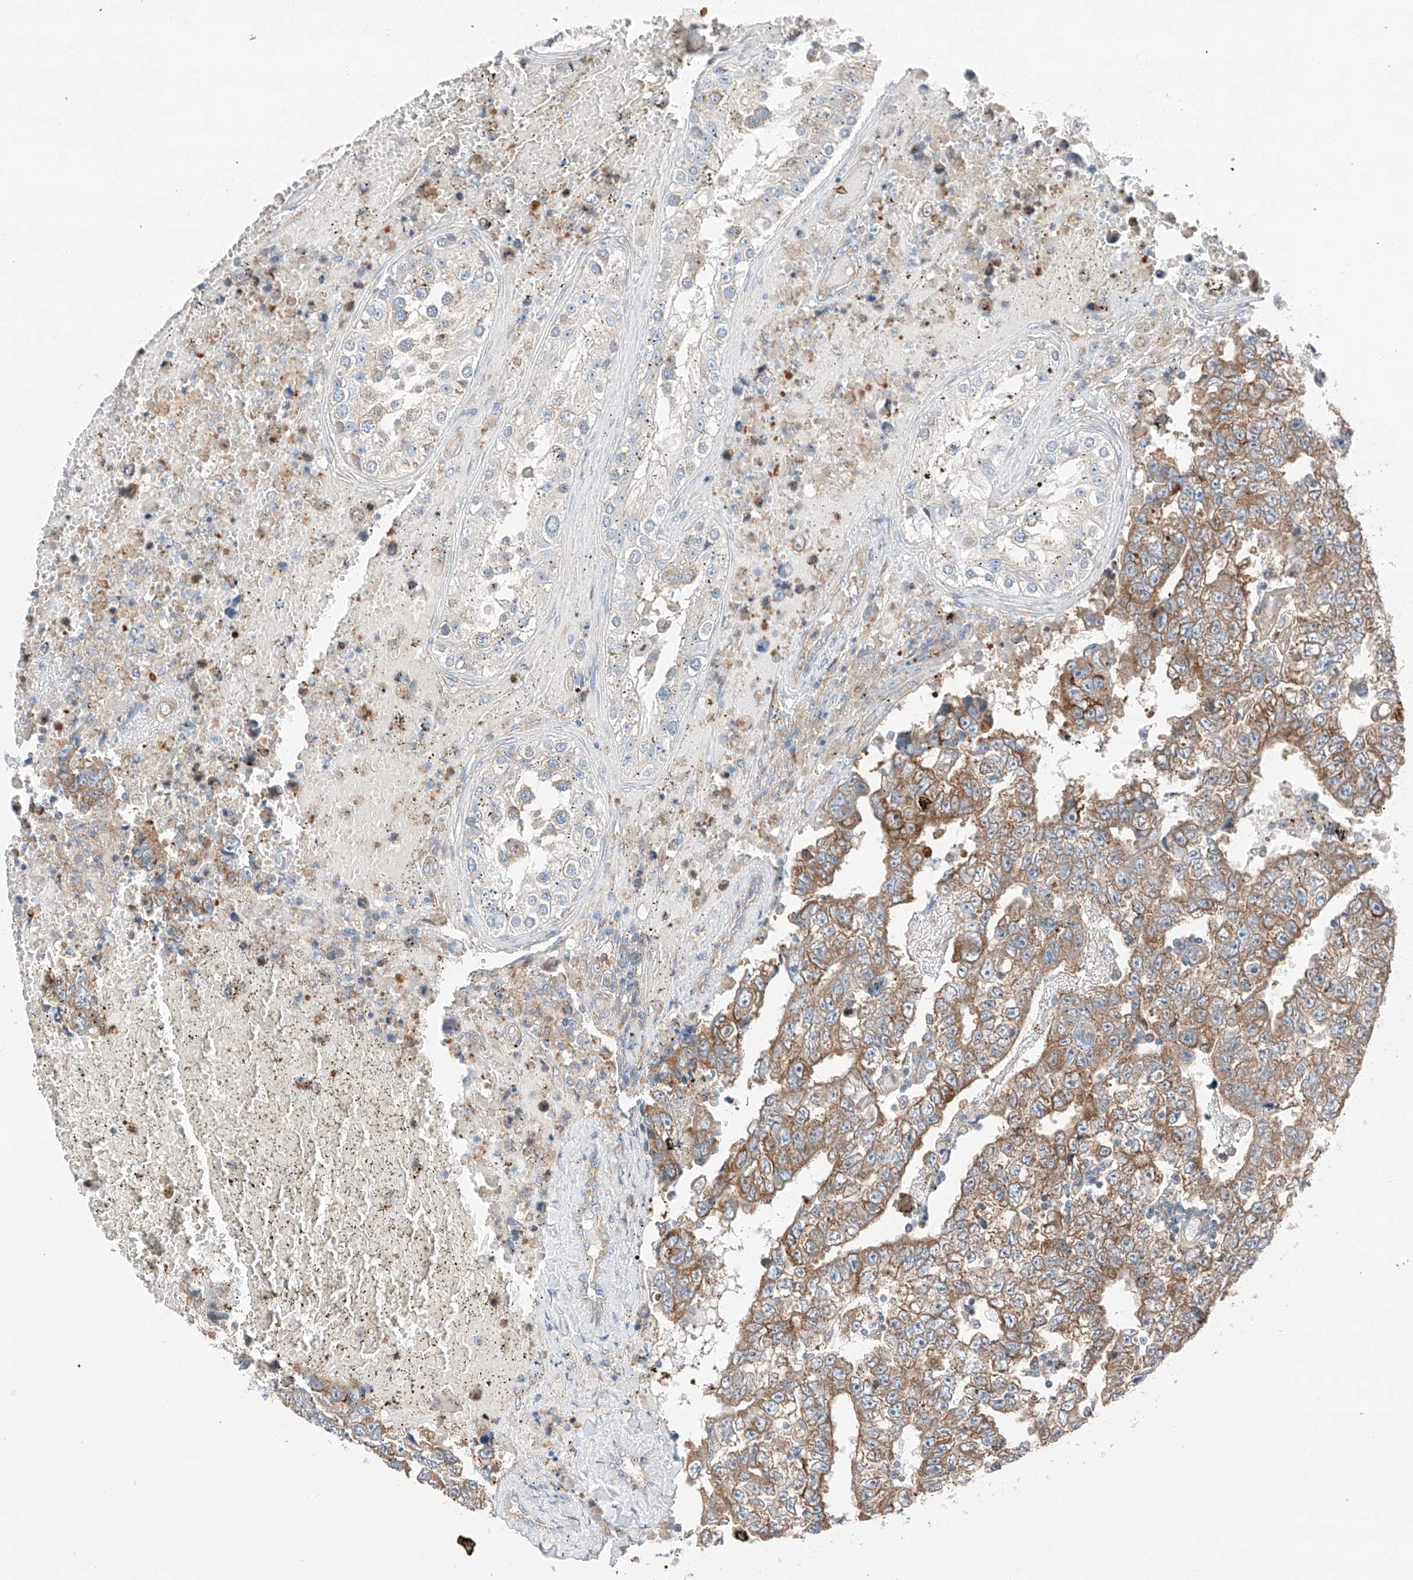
{"staining": {"intensity": "strong", "quantity": ">75%", "location": "cytoplasmic/membranous"}, "tissue": "testis cancer", "cell_type": "Tumor cells", "image_type": "cancer", "snomed": [{"axis": "morphology", "description": "Carcinoma, Embryonal, NOS"}, {"axis": "topography", "description": "Testis"}], "caption": "Protein staining shows strong cytoplasmic/membranous staining in approximately >75% of tumor cells in testis cancer (embryonal carcinoma).", "gene": "ZC3H15", "patient": {"sex": "male", "age": 25}}